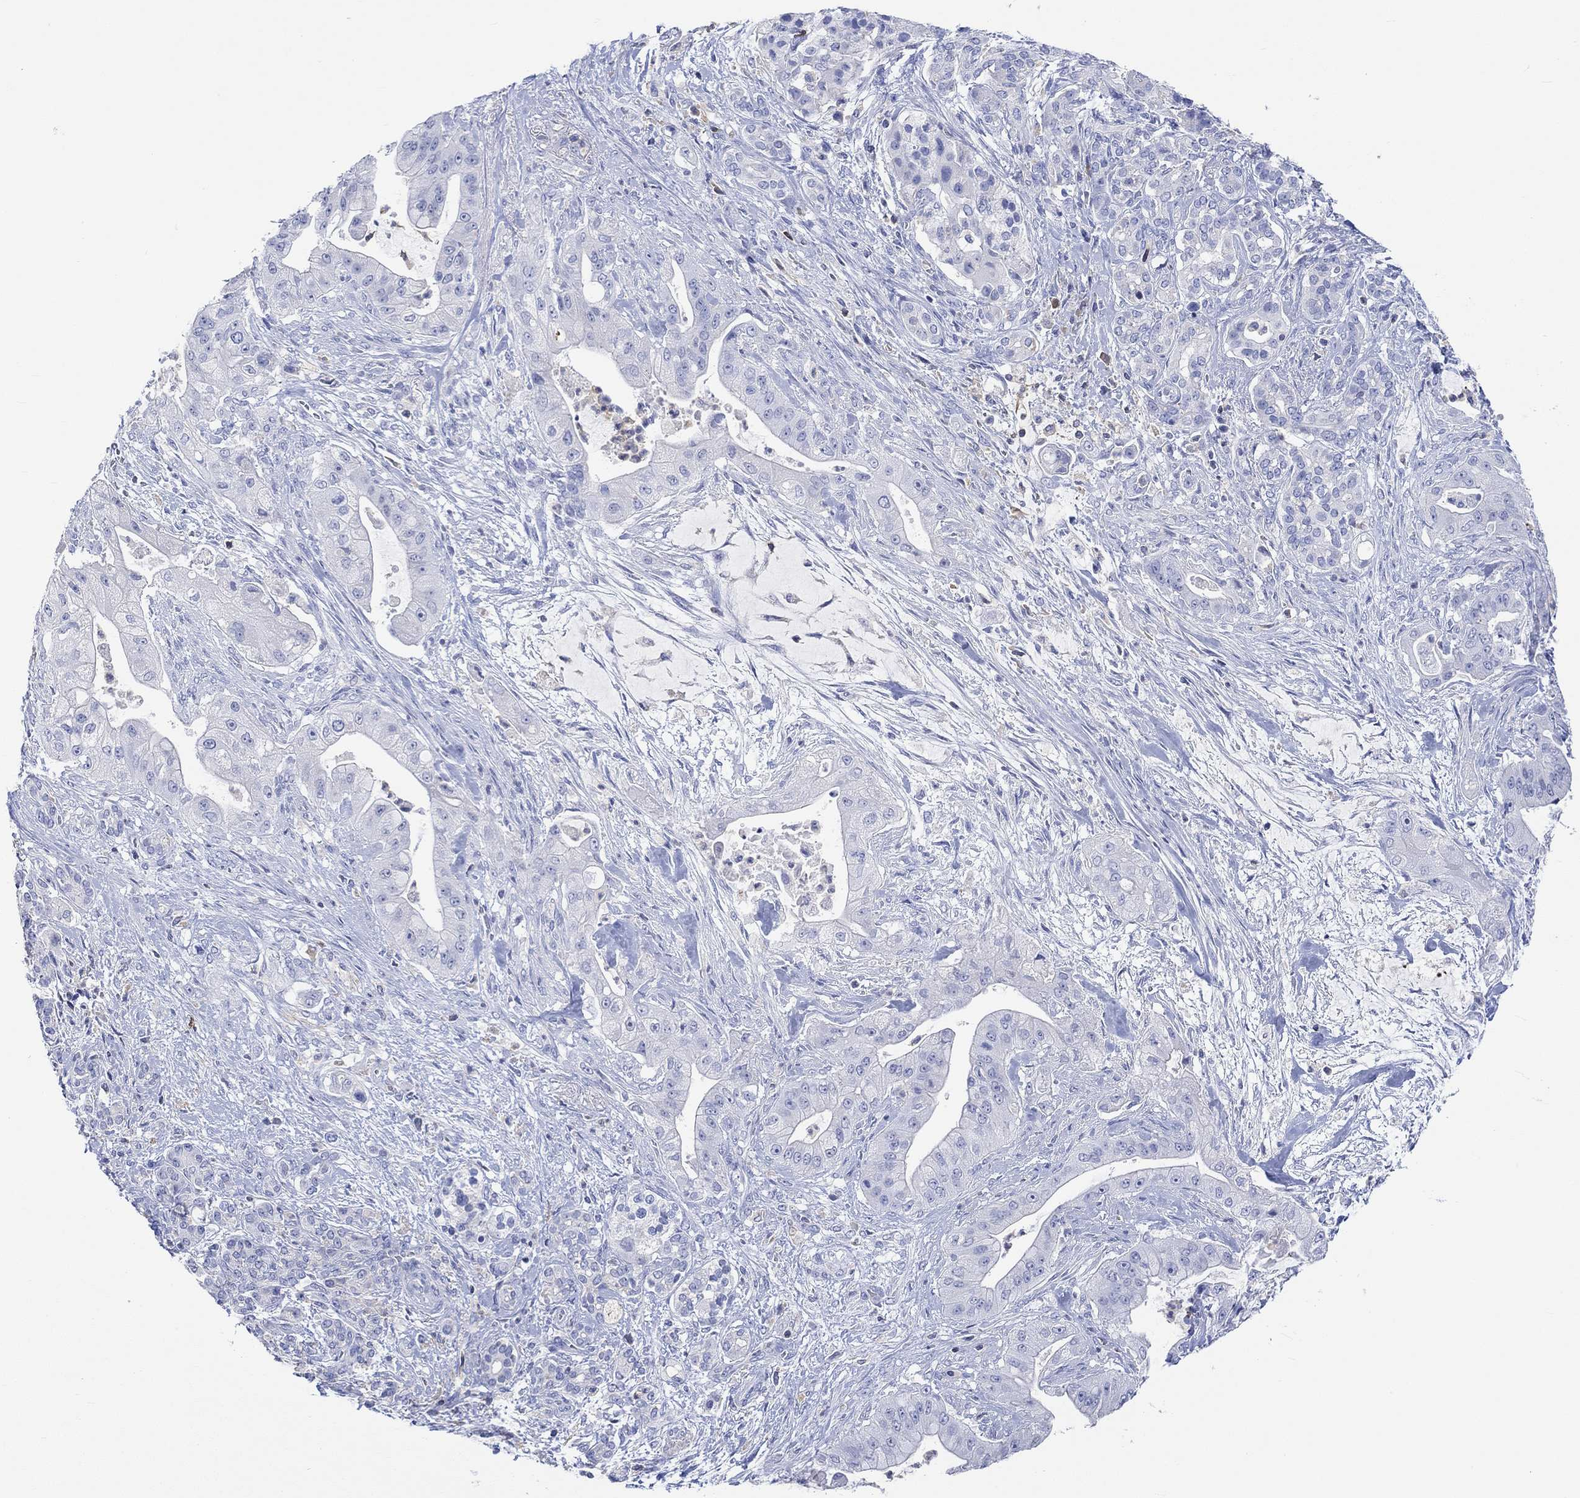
{"staining": {"intensity": "negative", "quantity": "none", "location": "none"}, "tissue": "pancreatic cancer", "cell_type": "Tumor cells", "image_type": "cancer", "snomed": [{"axis": "morphology", "description": "Normal tissue, NOS"}, {"axis": "morphology", "description": "Inflammation, NOS"}, {"axis": "morphology", "description": "Adenocarcinoma, NOS"}, {"axis": "topography", "description": "Pancreas"}], "caption": "Tumor cells are negative for brown protein staining in pancreatic adenocarcinoma.", "gene": "GCM1", "patient": {"sex": "male", "age": 57}}